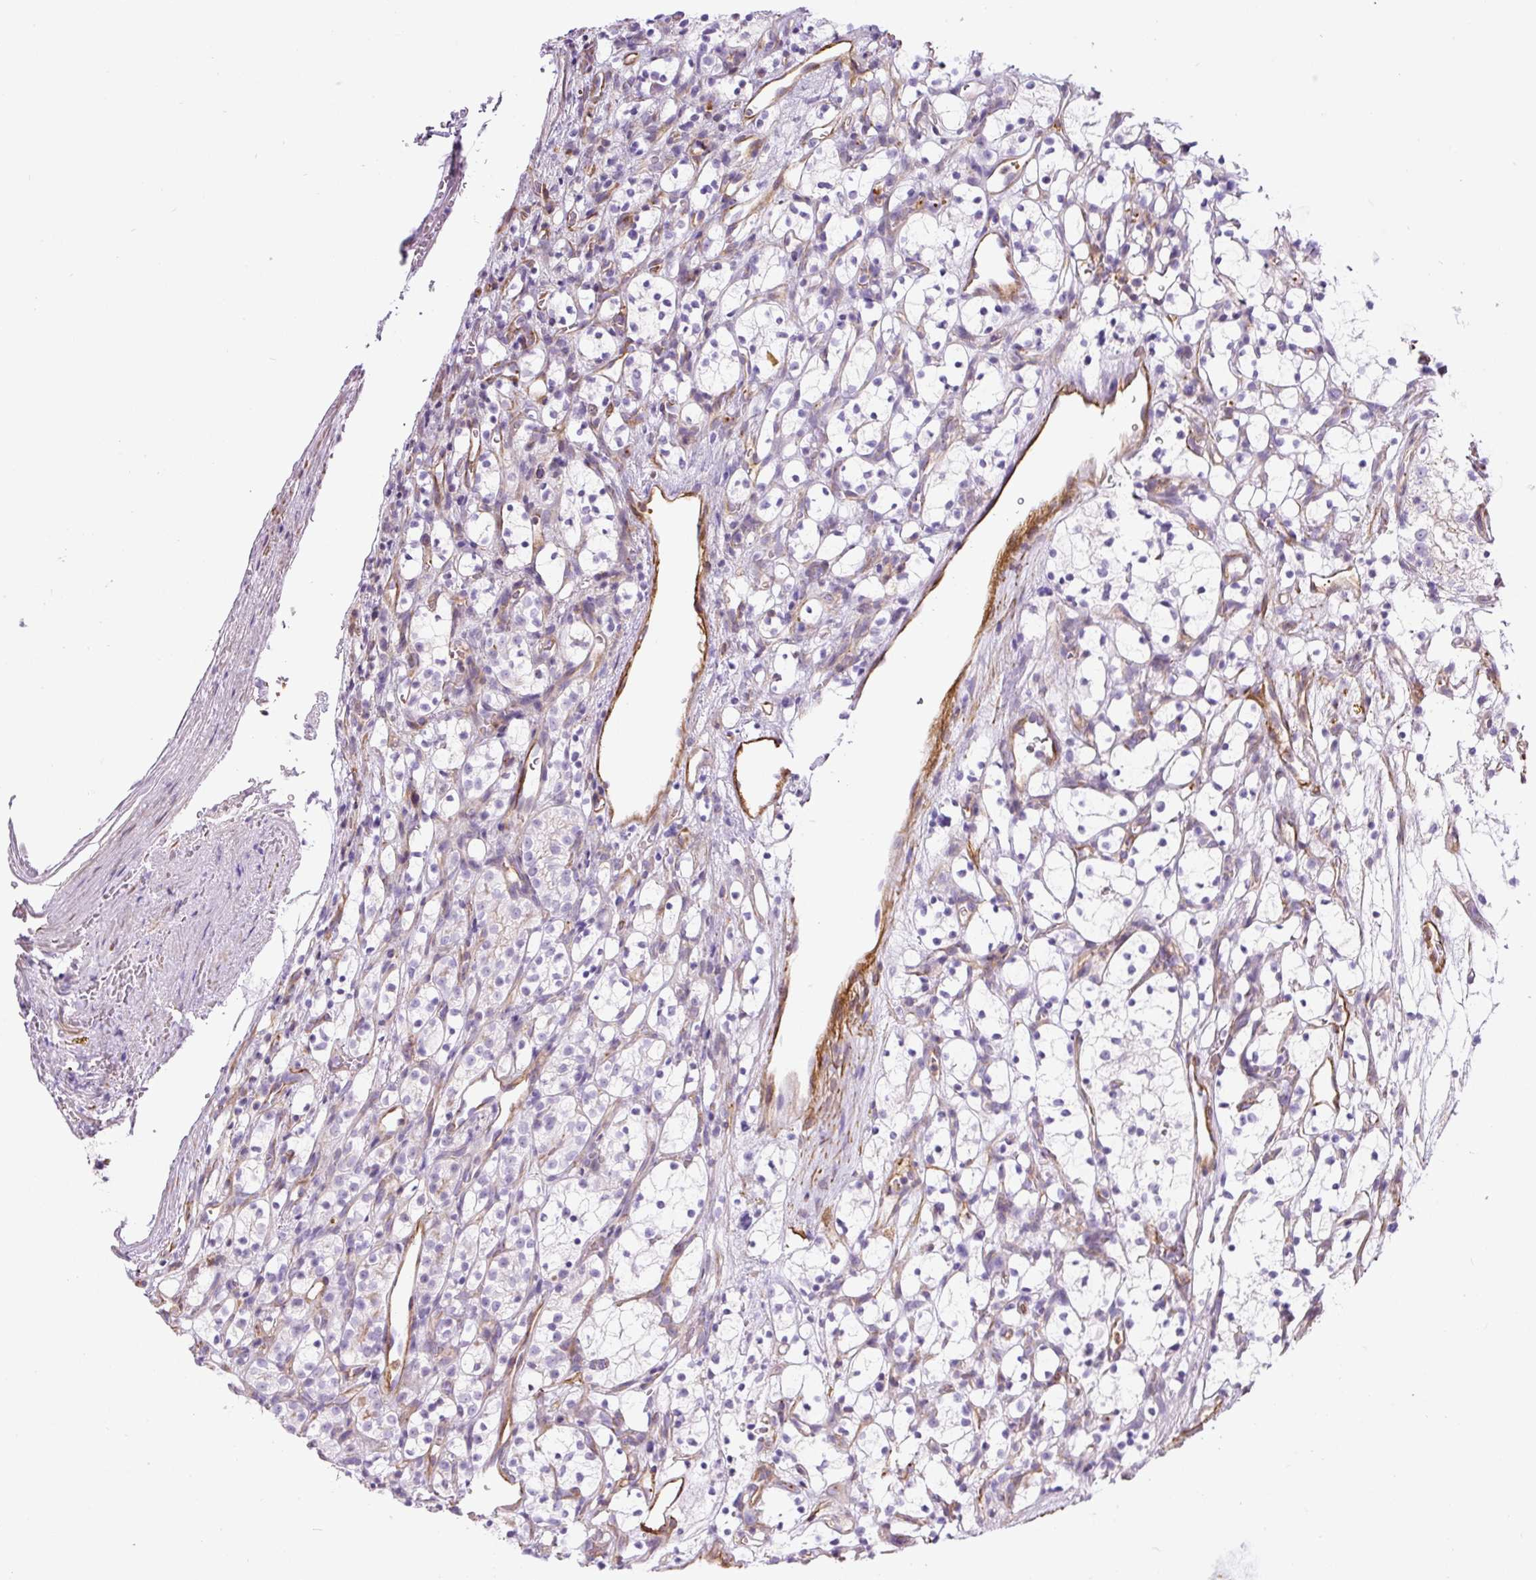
{"staining": {"intensity": "negative", "quantity": "none", "location": "none"}, "tissue": "renal cancer", "cell_type": "Tumor cells", "image_type": "cancer", "snomed": [{"axis": "morphology", "description": "Adenocarcinoma, NOS"}, {"axis": "topography", "description": "Kidney"}], "caption": "Tumor cells are negative for brown protein staining in renal cancer (adenocarcinoma).", "gene": "B3GALT5", "patient": {"sex": "female", "age": 69}}